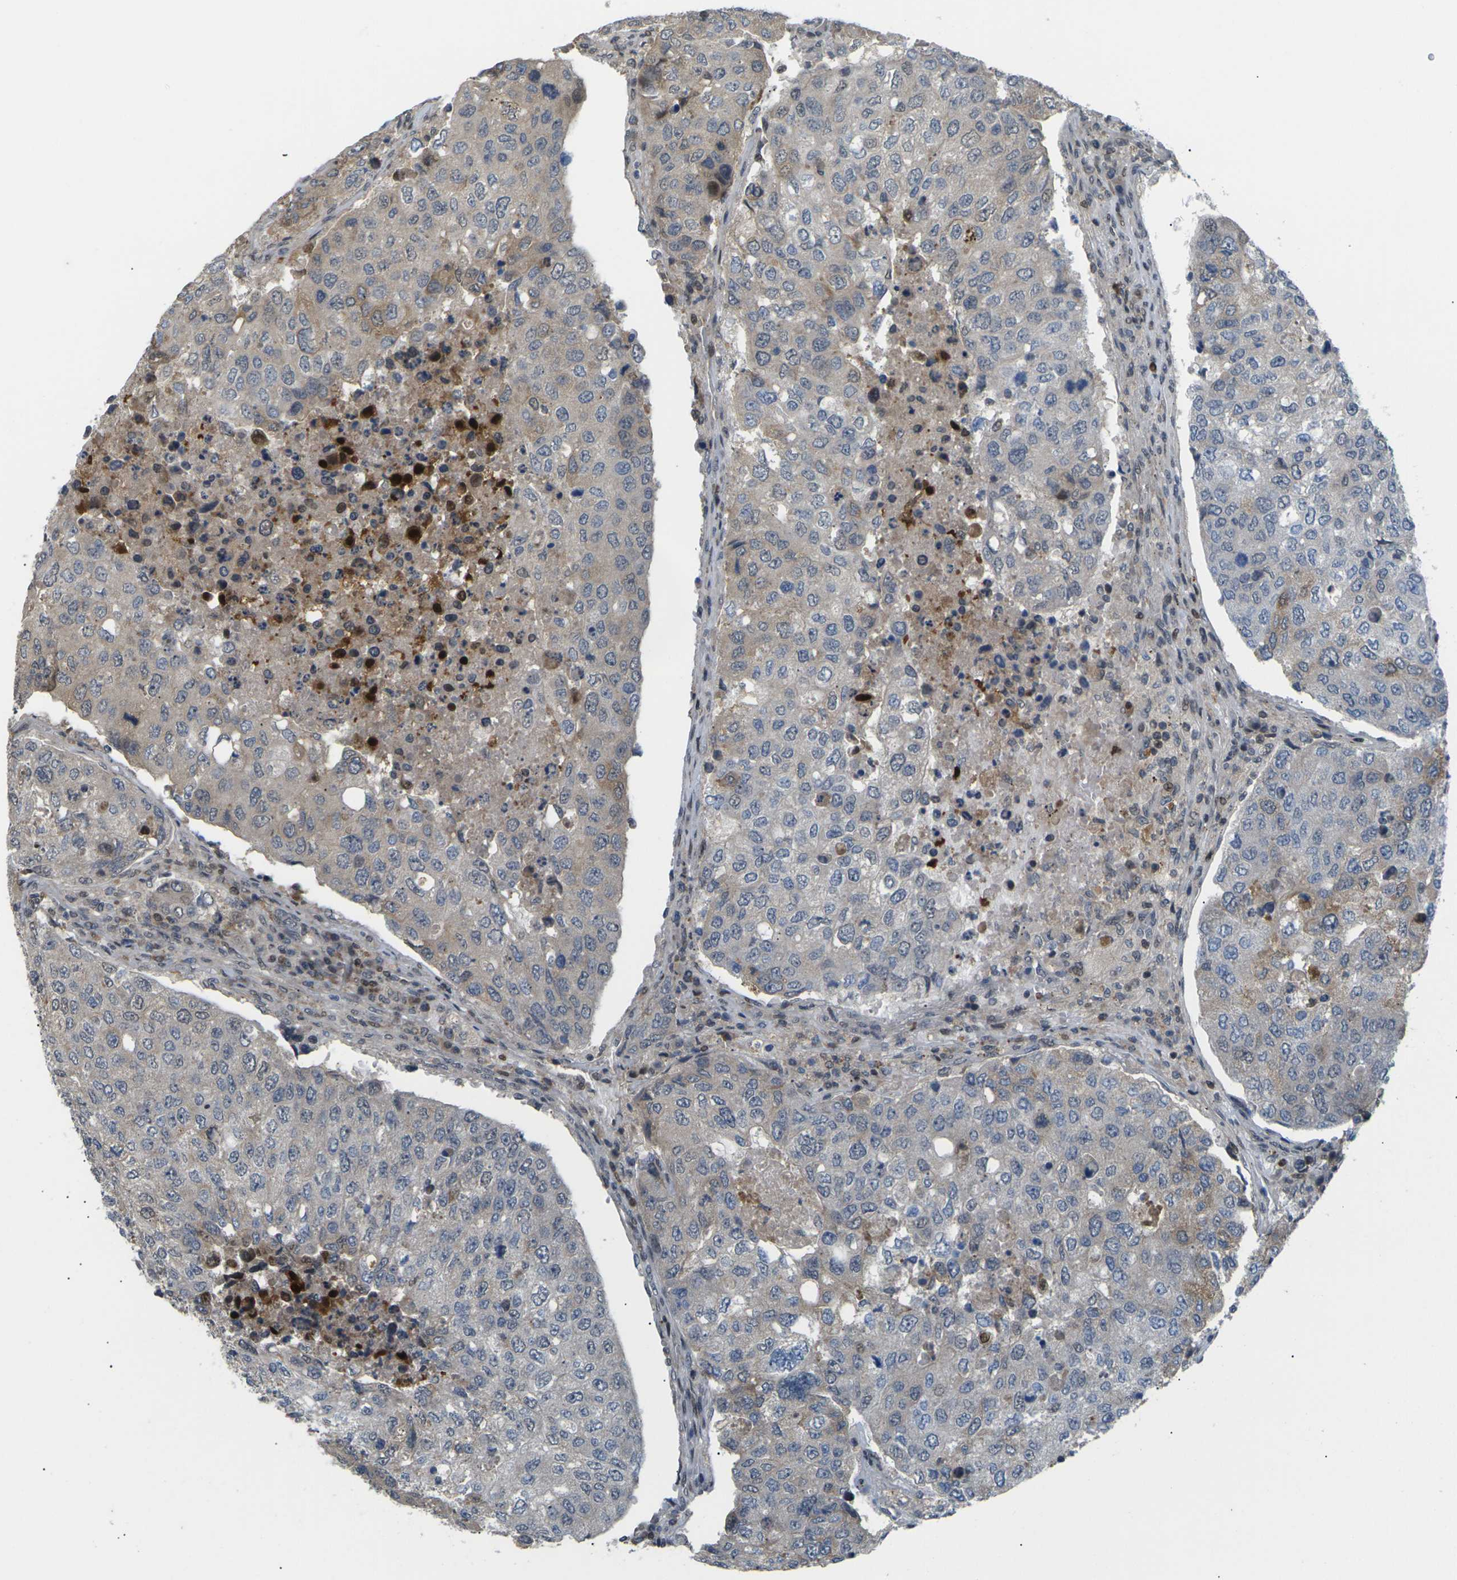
{"staining": {"intensity": "weak", "quantity": "<25%", "location": "cytoplasmic/membranous"}, "tissue": "urothelial cancer", "cell_type": "Tumor cells", "image_type": "cancer", "snomed": [{"axis": "morphology", "description": "Urothelial carcinoma, High grade"}, {"axis": "topography", "description": "Lymph node"}, {"axis": "topography", "description": "Urinary bladder"}], "caption": "Immunohistochemistry micrograph of human high-grade urothelial carcinoma stained for a protein (brown), which demonstrates no staining in tumor cells.", "gene": "RPS6KA3", "patient": {"sex": "male", "age": 51}}